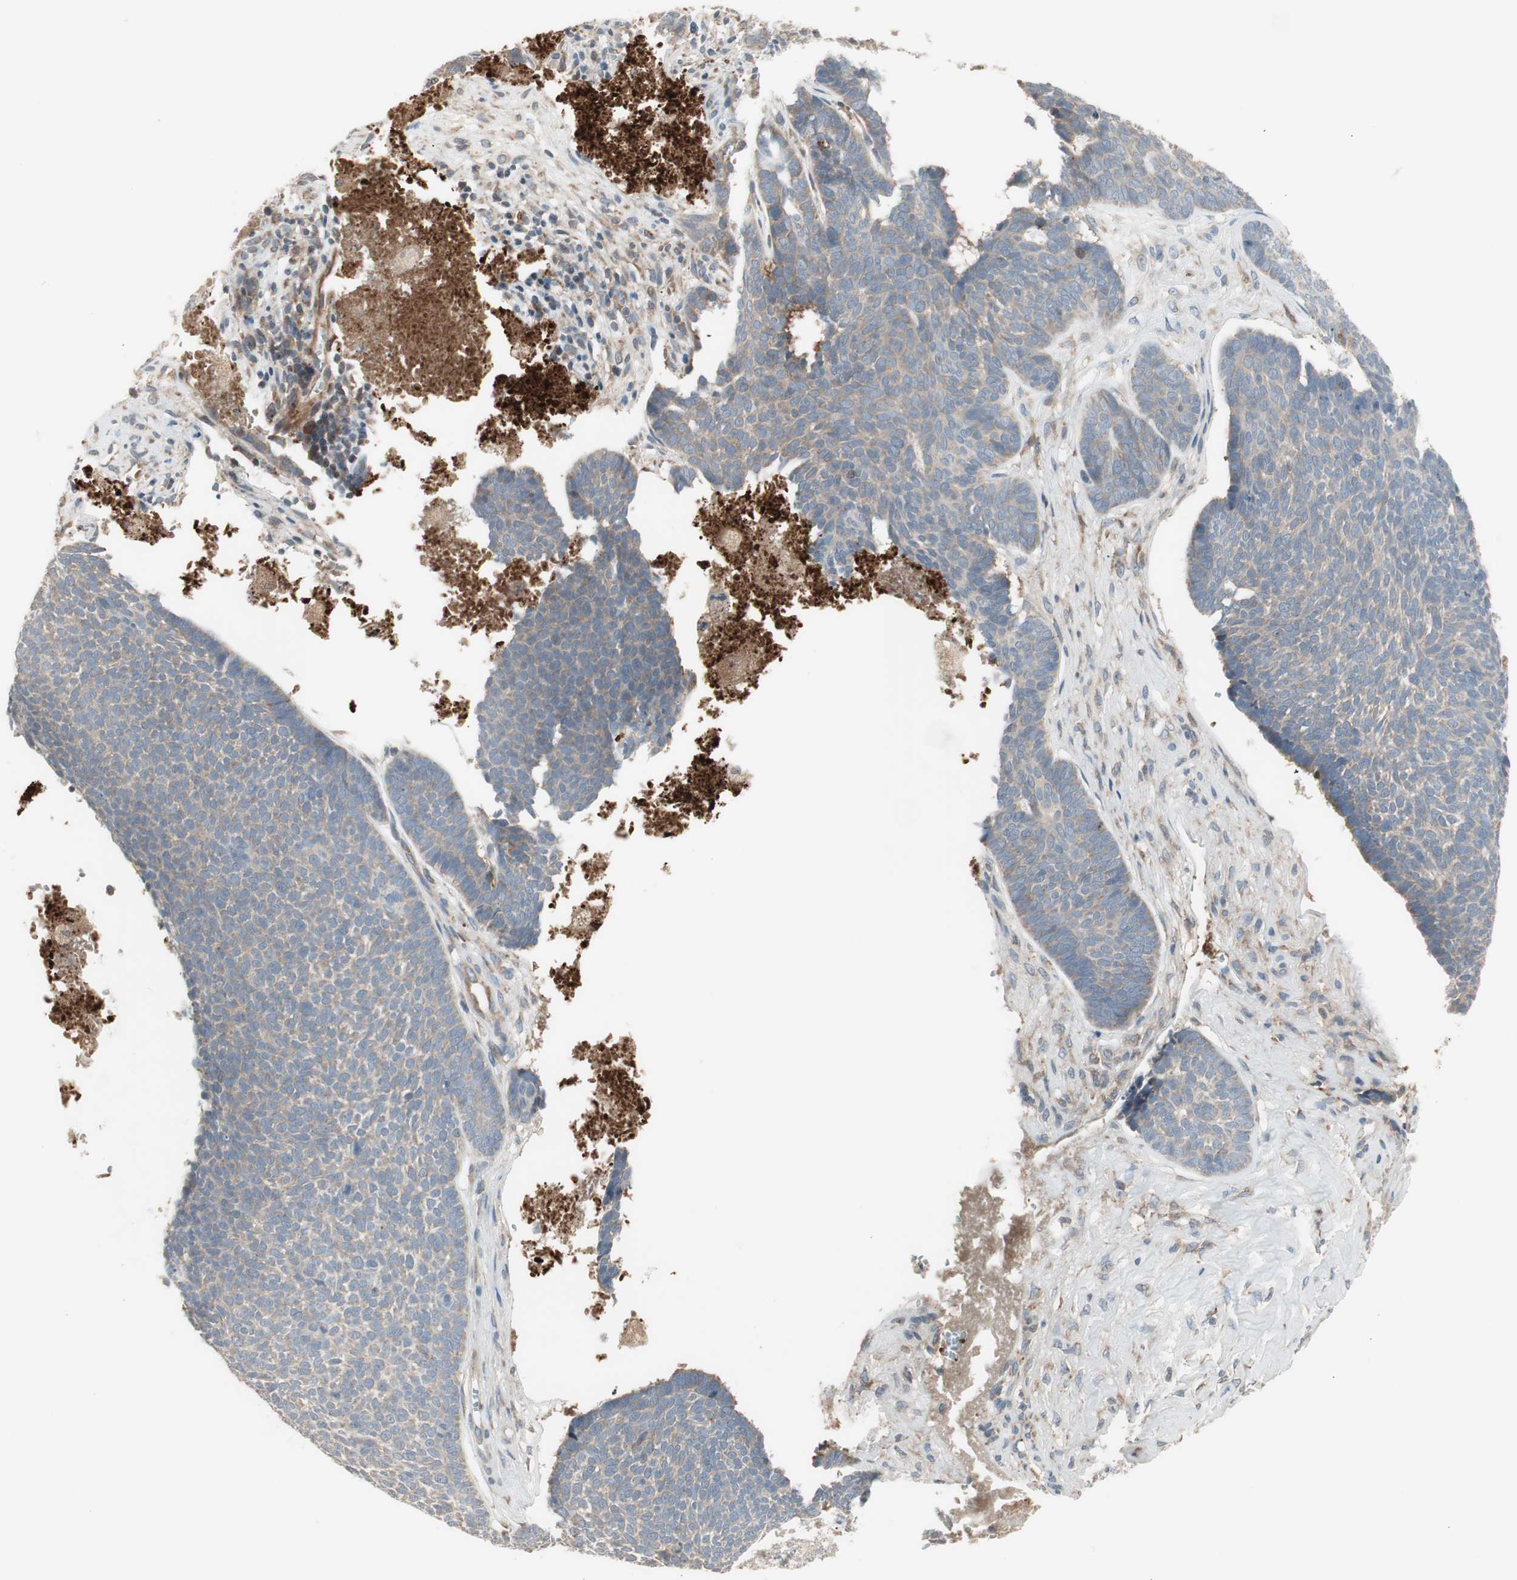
{"staining": {"intensity": "negative", "quantity": "none", "location": "none"}, "tissue": "skin cancer", "cell_type": "Tumor cells", "image_type": "cancer", "snomed": [{"axis": "morphology", "description": "Basal cell carcinoma"}, {"axis": "topography", "description": "Skin"}], "caption": "DAB immunohistochemical staining of human skin basal cell carcinoma exhibits no significant staining in tumor cells. (DAB immunohistochemistry, high magnification).", "gene": "SFRP1", "patient": {"sex": "male", "age": 84}}